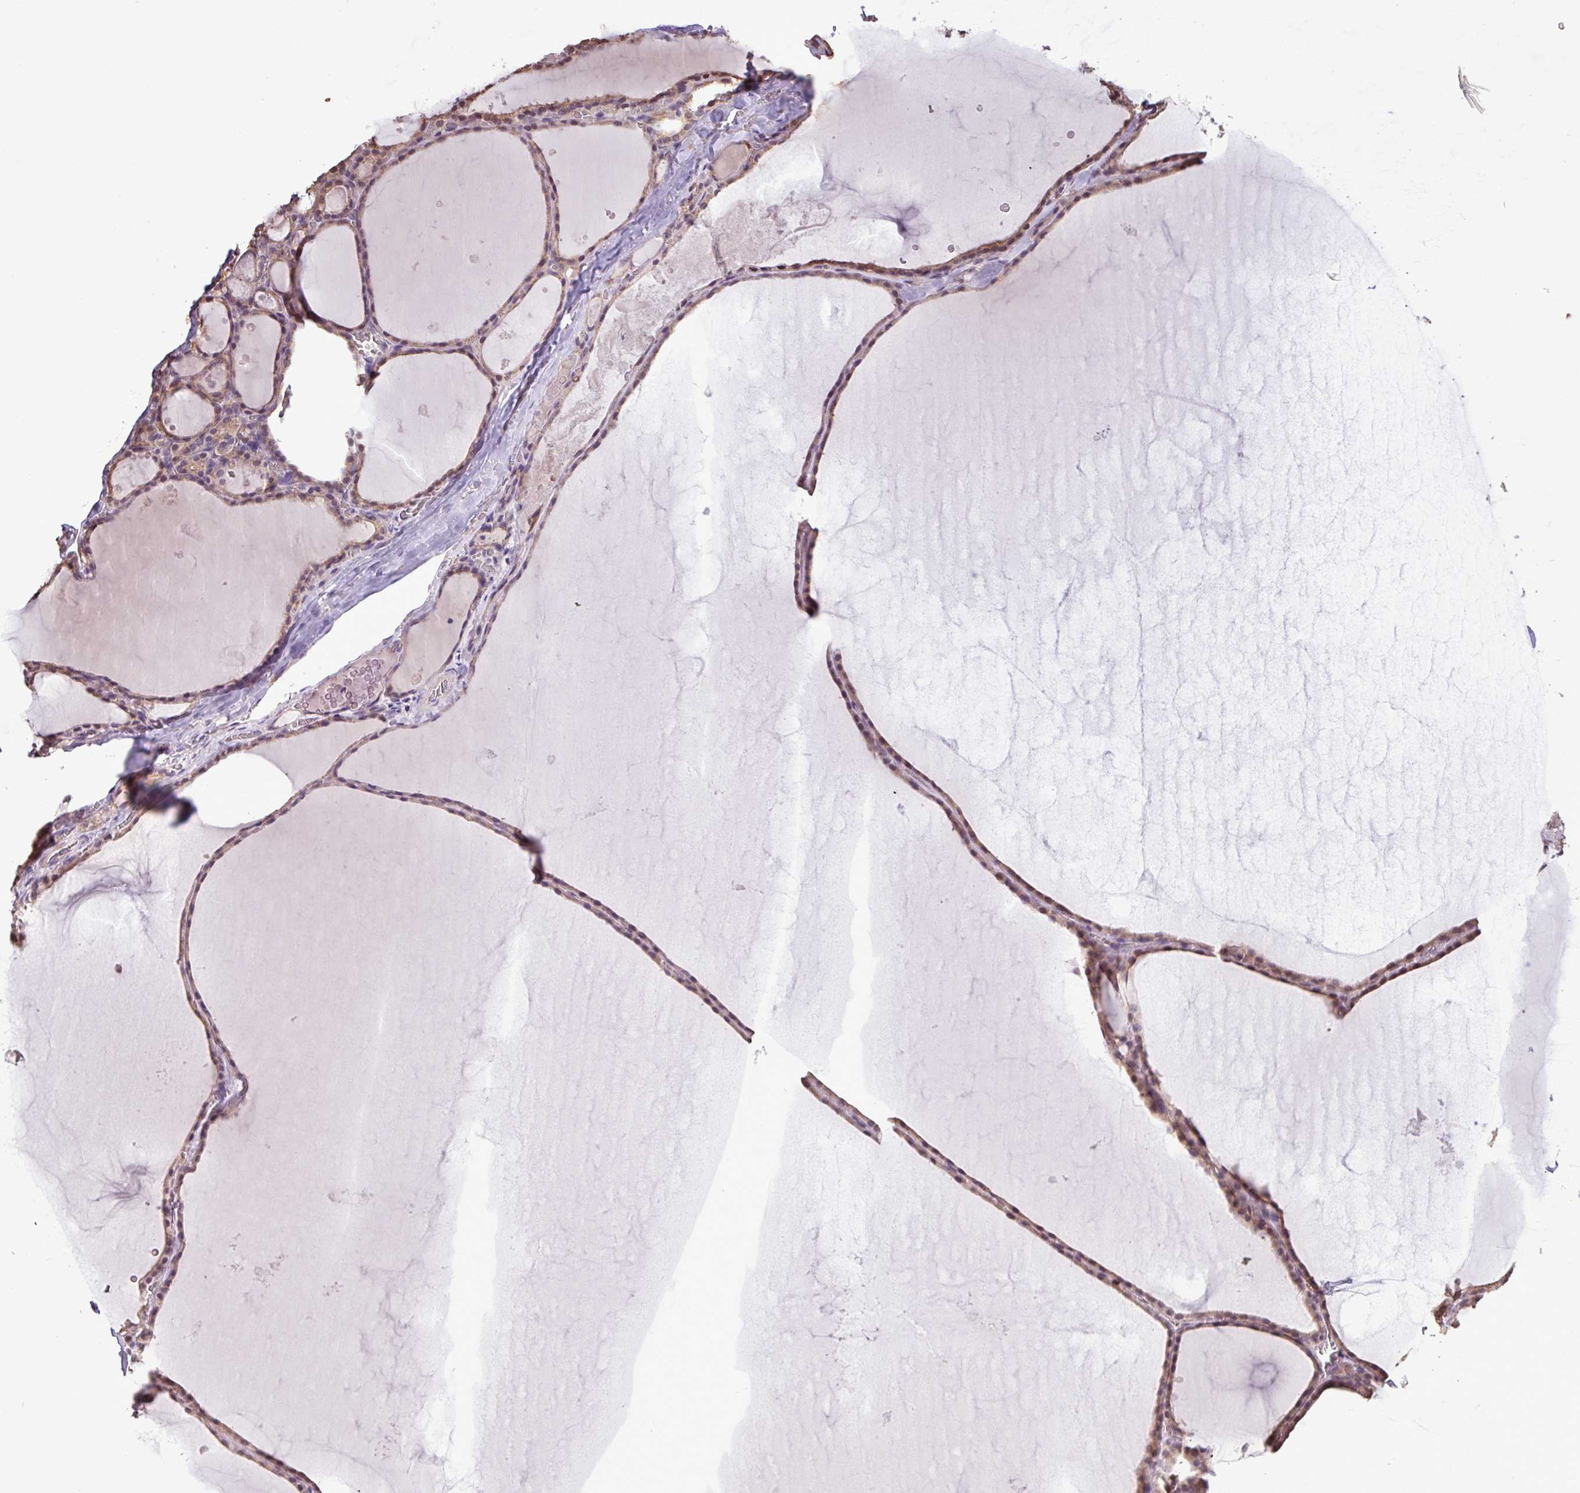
{"staining": {"intensity": "weak", "quantity": ">75%", "location": "cytoplasmic/membranous"}, "tissue": "thyroid gland", "cell_type": "Glandular cells", "image_type": "normal", "snomed": [{"axis": "morphology", "description": "Normal tissue, NOS"}, {"axis": "topography", "description": "Thyroid gland"}], "caption": "Immunohistochemistry (DAB) staining of unremarkable human thyroid gland shows weak cytoplasmic/membranous protein positivity in approximately >75% of glandular cells.", "gene": "CHST11", "patient": {"sex": "male", "age": 56}}